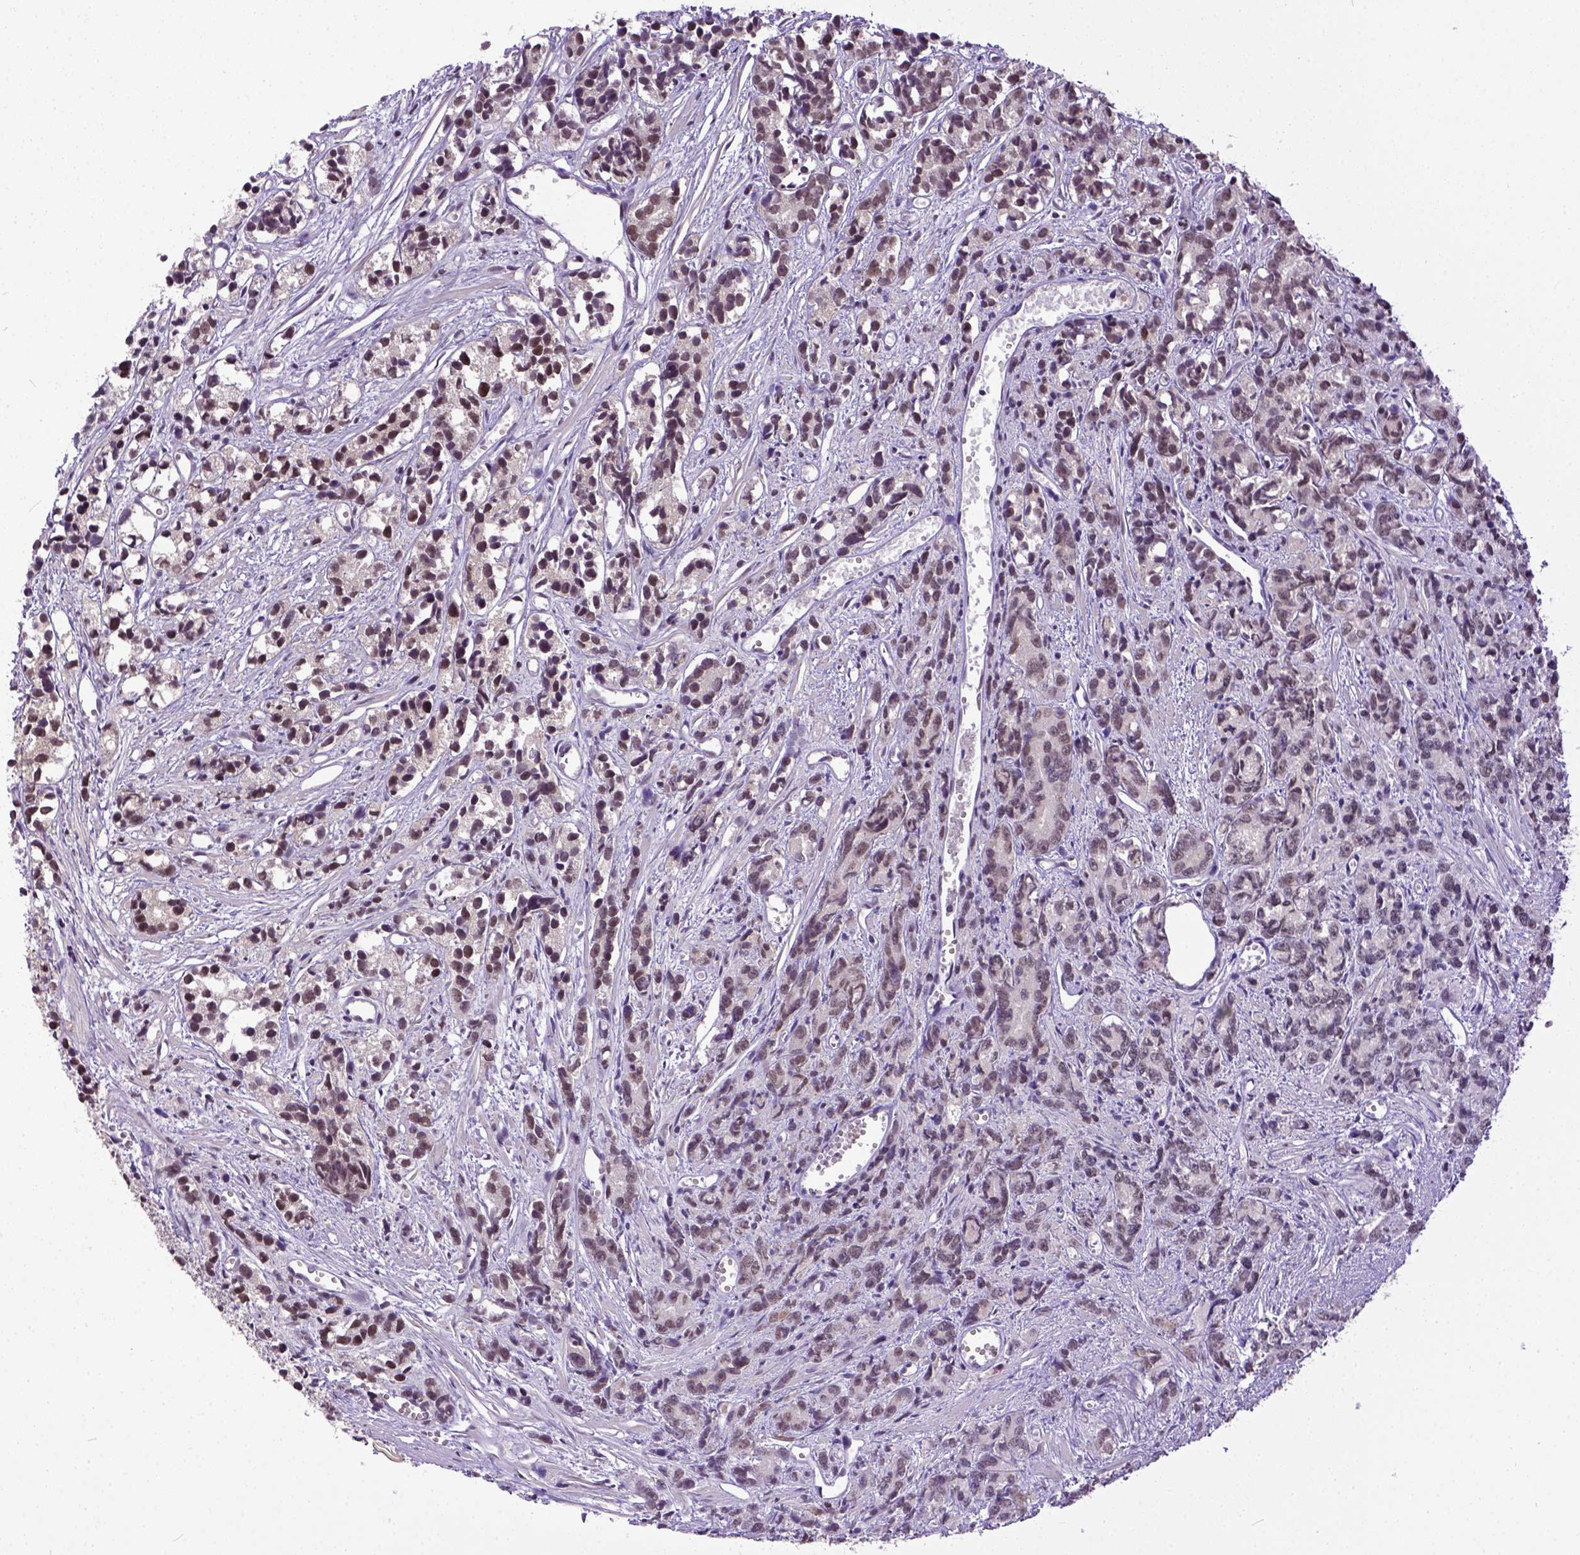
{"staining": {"intensity": "moderate", "quantity": ">75%", "location": "nuclear"}, "tissue": "prostate cancer", "cell_type": "Tumor cells", "image_type": "cancer", "snomed": [{"axis": "morphology", "description": "Adenocarcinoma, High grade"}, {"axis": "topography", "description": "Prostate"}], "caption": "Protein analysis of prostate high-grade adenocarcinoma tissue exhibits moderate nuclear staining in approximately >75% of tumor cells.", "gene": "ERCC1", "patient": {"sex": "male", "age": 77}}